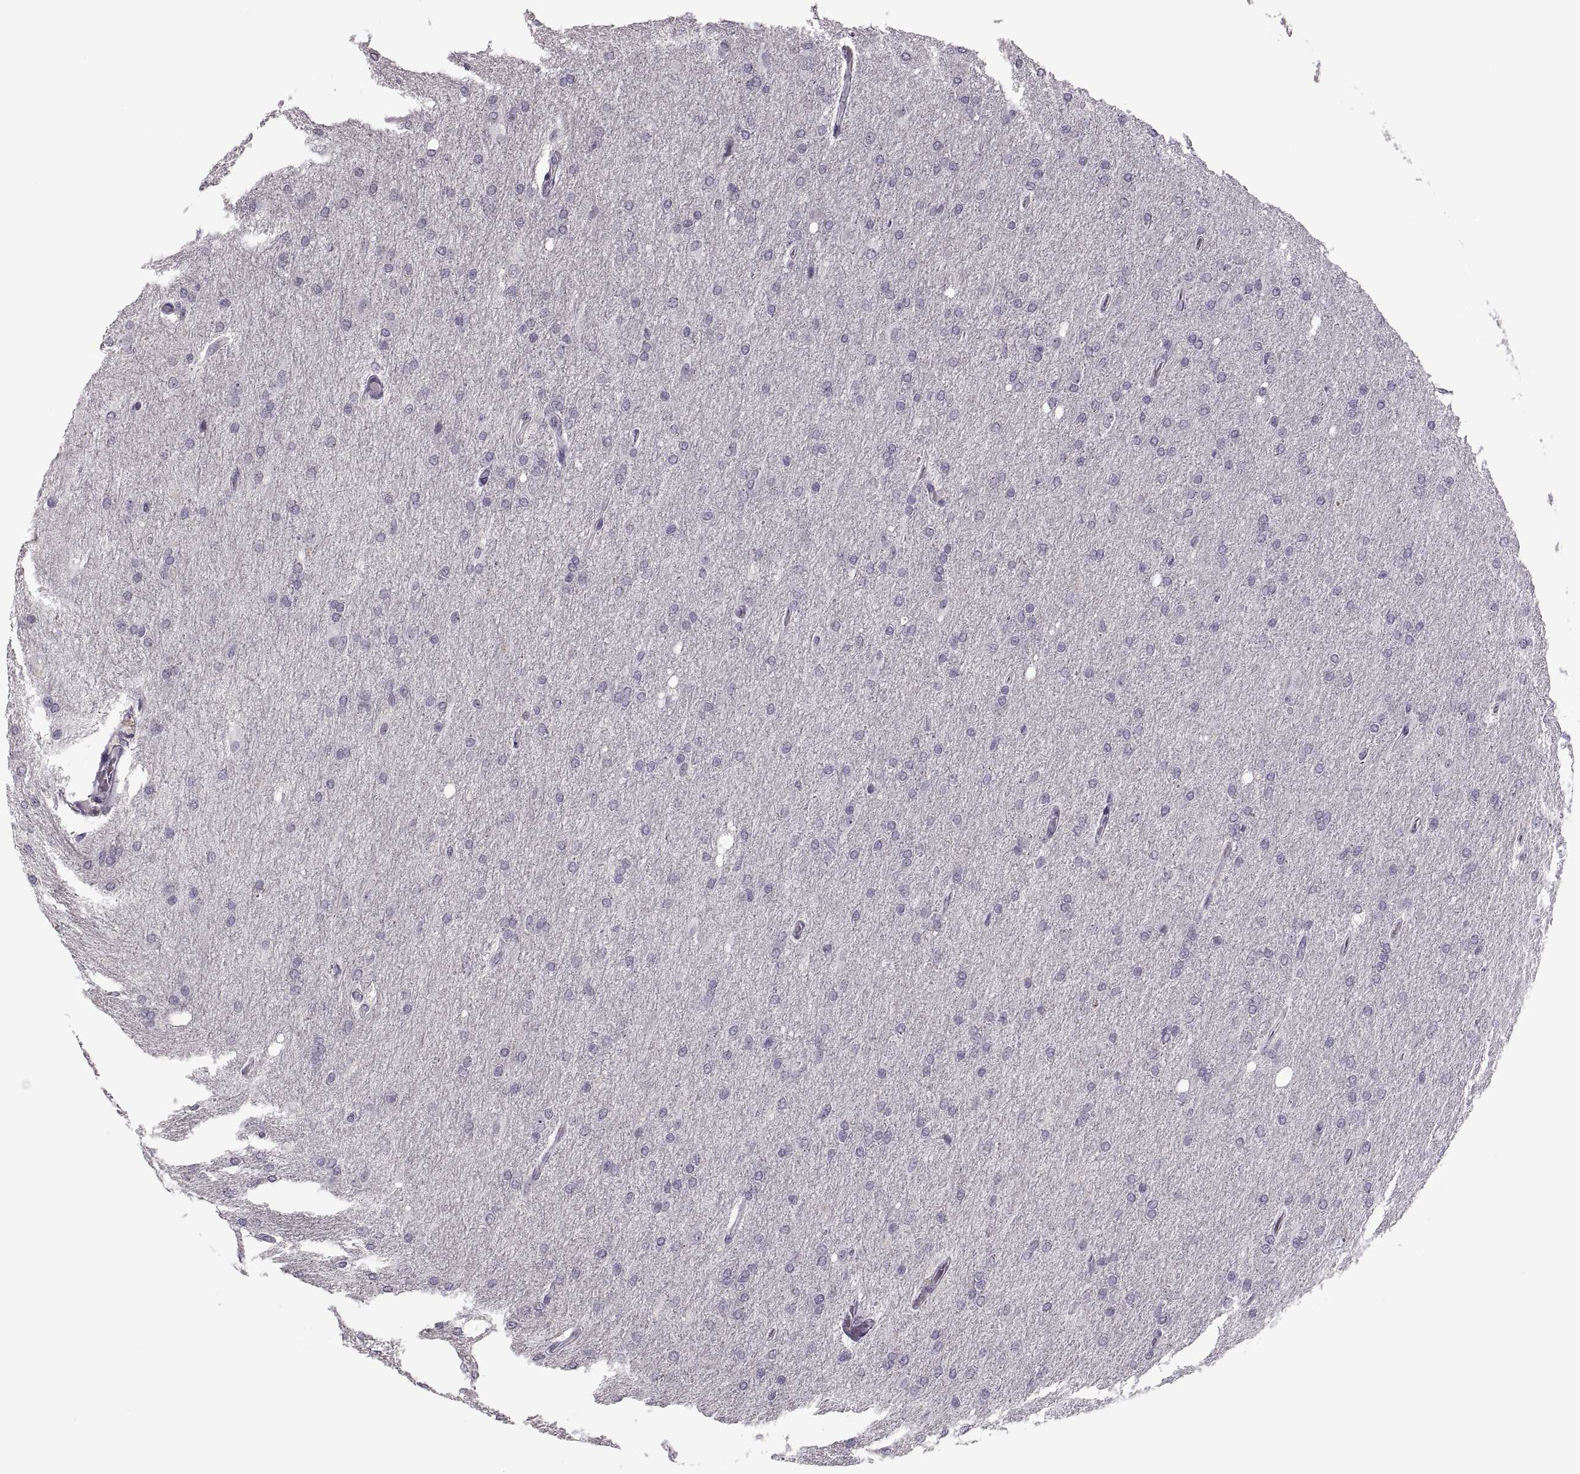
{"staining": {"intensity": "negative", "quantity": "none", "location": "none"}, "tissue": "glioma", "cell_type": "Tumor cells", "image_type": "cancer", "snomed": [{"axis": "morphology", "description": "Glioma, malignant, High grade"}, {"axis": "topography", "description": "Cerebral cortex"}], "caption": "Immunohistochemistry (IHC) image of glioma stained for a protein (brown), which shows no expression in tumor cells.", "gene": "PAGE5", "patient": {"sex": "male", "age": 70}}